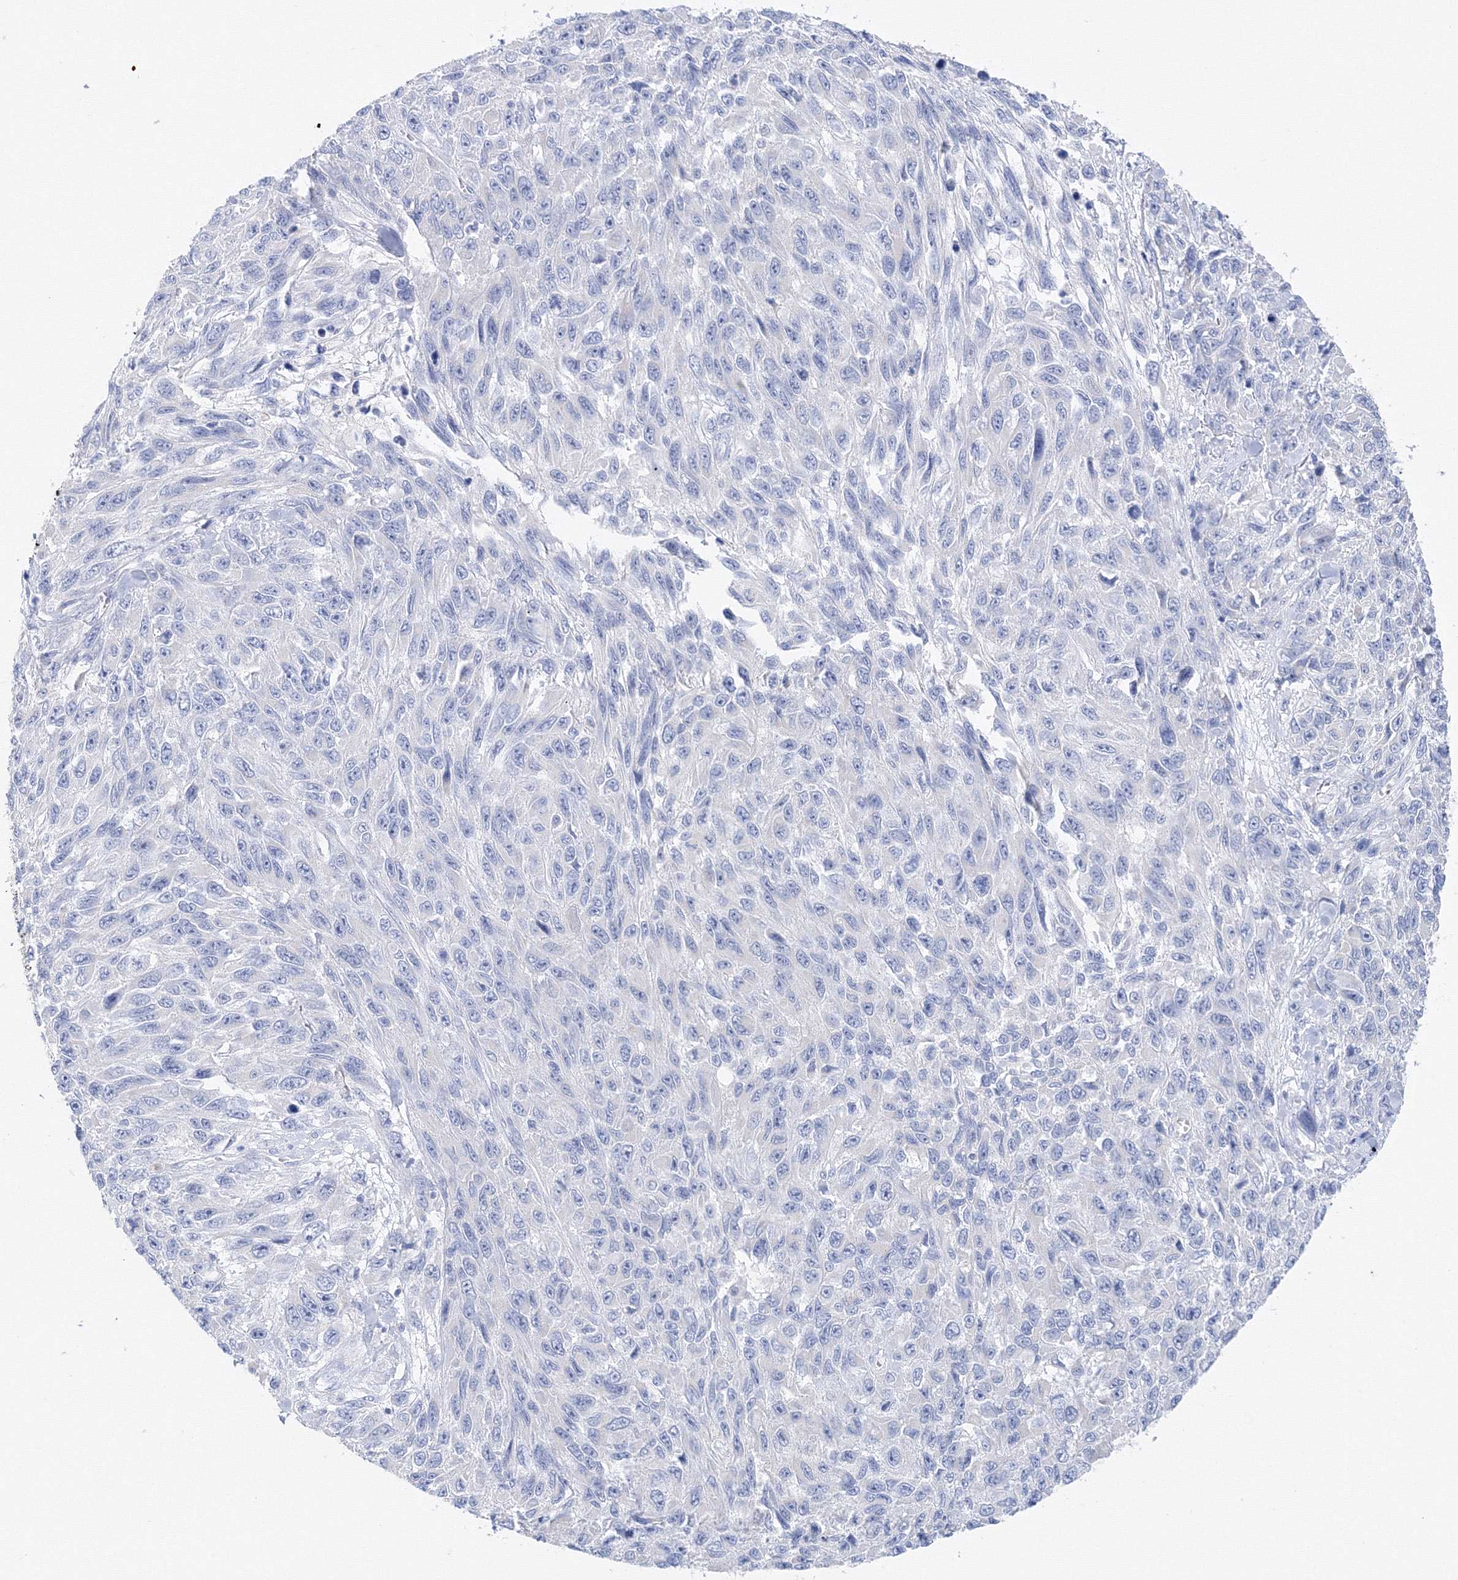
{"staining": {"intensity": "negative", "quantity": "none", "location": "none"}, "tissue": "melanoma", "cell_type": "Tumor cells", "image_type": "cancer", "snomed": [{"axis": "morphology", "description": "Malignant melanoma, NOS"}, {"axis": "topography", "description": "Skin"}], "caption": "A photomicrograph of malignant melanoma stained for a protein shows no brown staining in tumor cells.", "gene": "TAMM41", "patient": {"sex": "female", "age": 96}}